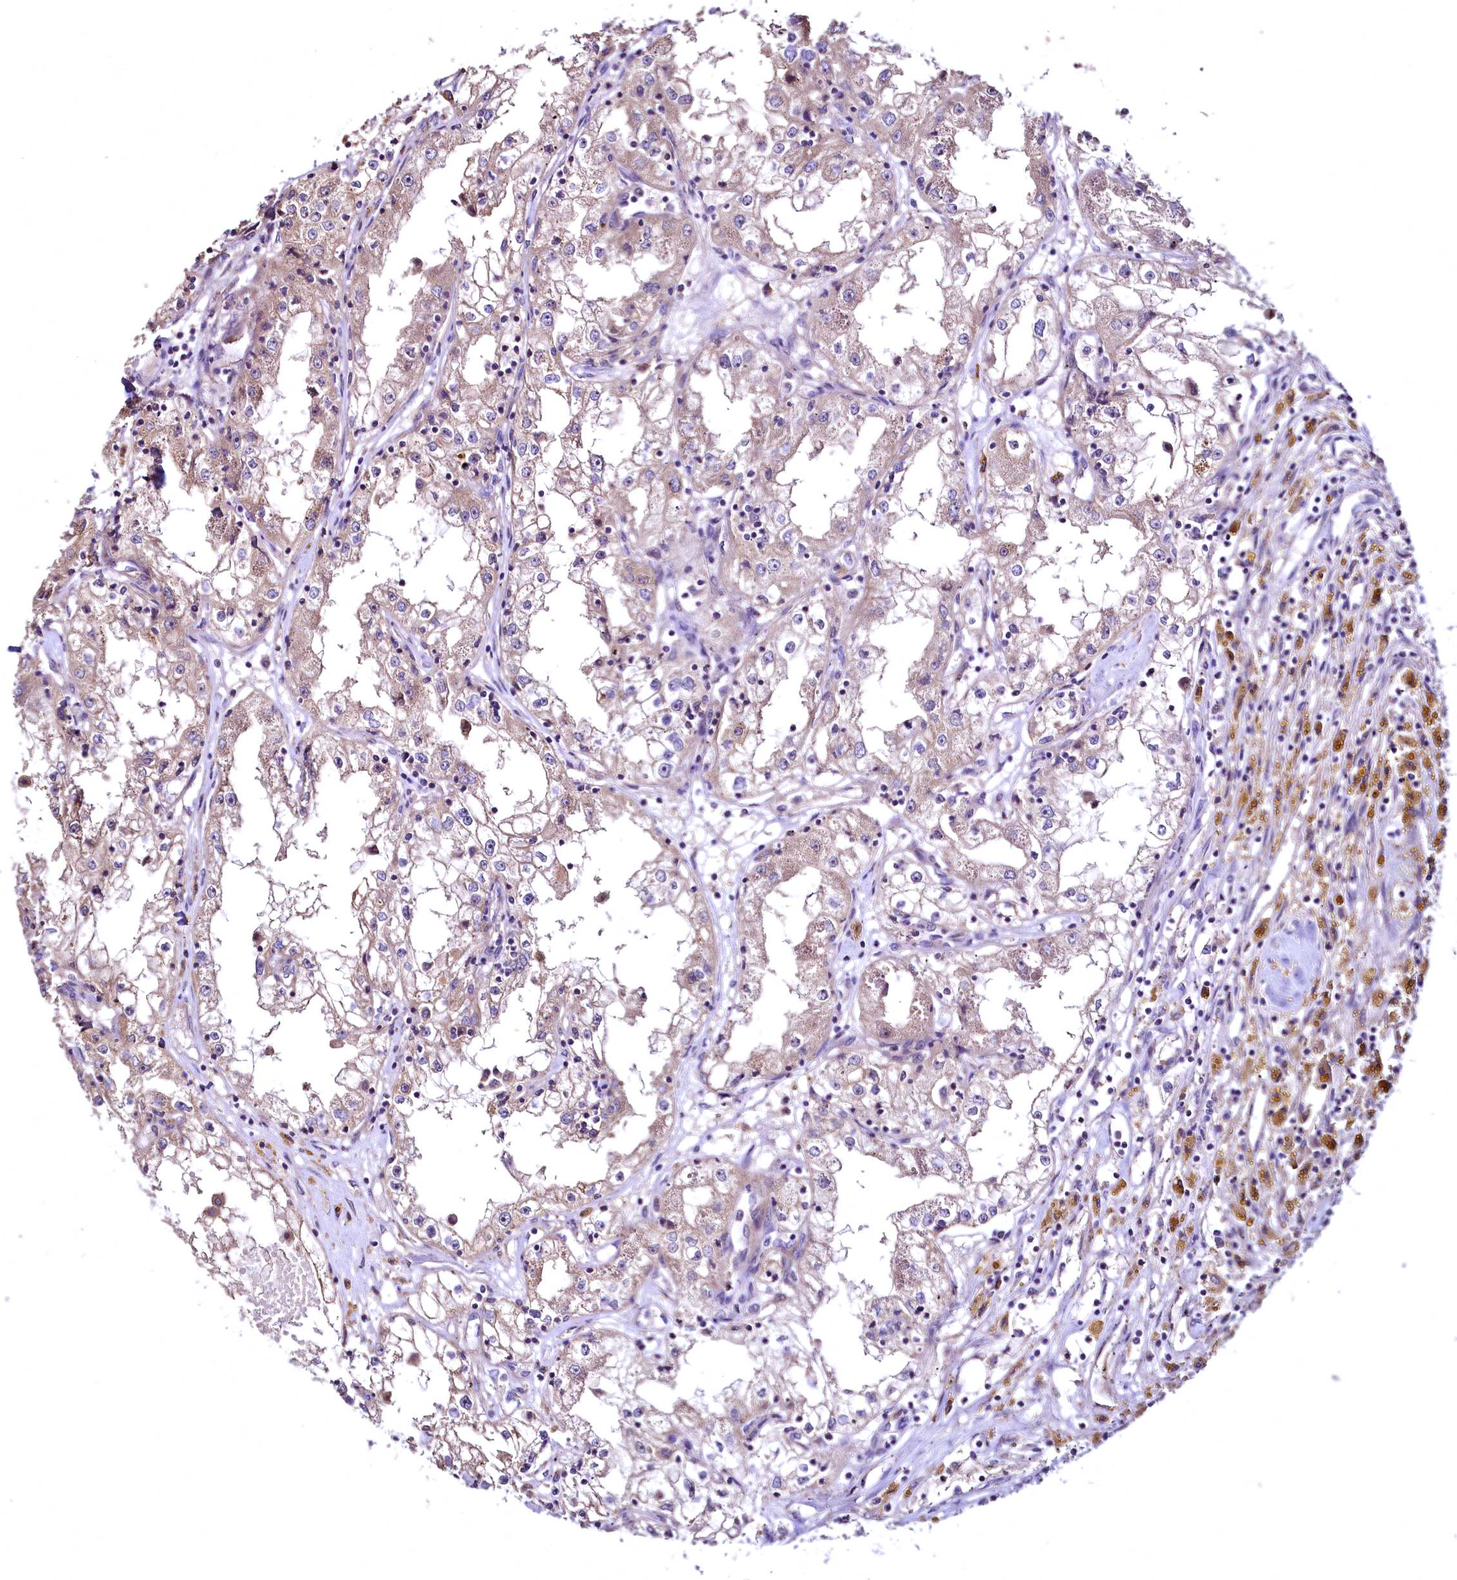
{"staining": {"intensity": "moderate", "quantity": ">75%", "location": "cytoplasmic/membranous"}, "tissue": "renal cancer", "cell_type": "Tumor cells", "image_type": "cancer", "snomed": [{"axis": "morphology", "description": "Adenocarcinoma, NOS"}, {"axis": "topography", "description": "Kidney"}], "caption": "IHC of human renal cancer (adenocarcinoma) shows medium levels of moderate cytoplasmic/membranous positivity in about >75% of tumor cells. The protein of interest is stained brown, and the nuclei are stained in blue (DAB IHC with brightfield microscopy, high magnification).", "gene": "TBCEL", "patient": {"sex": "male", "age": 56}}